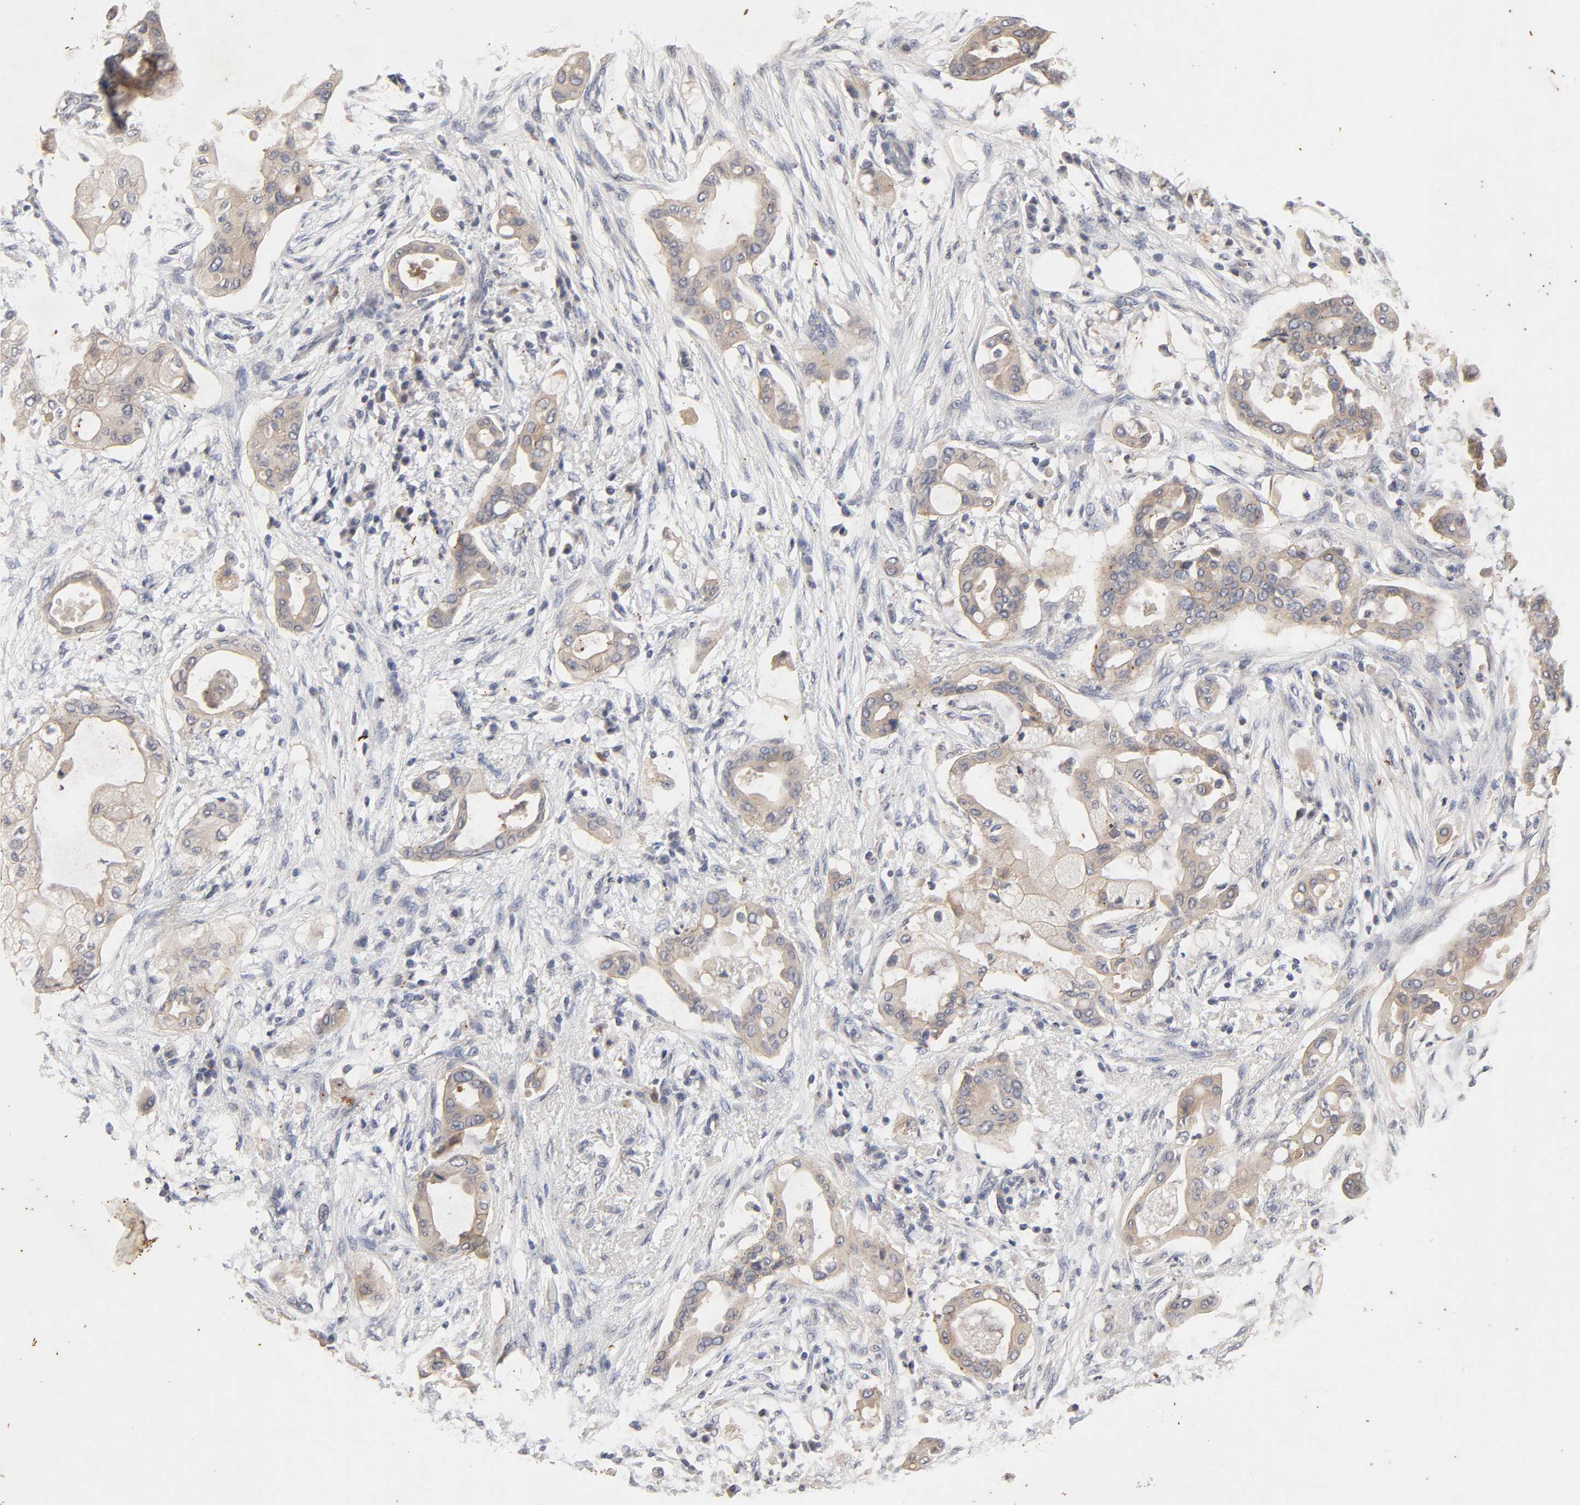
{"staining": {"intensity": "weak", "quantity": ">75%", "location": "cytoplasmic/membranous"}, "tissue": "pancreatic cancer", "cell_type": "Tumor cells", "image_type": "cancer", "snomed": [{"axis": "morphology", "description": "Adenocarcinoma, NOS"}, {"axis": "morphology", "description": "Adenocarcinoma, metastatic, NOS"}, {"axis": "topography", "description": "Lymph node"}, {"axis": "topography", "description": "Pancreas"}, {"axis": "topography", "description": "Duodenum"}], "caption": "High-magnification brightfield microscopy of pancreatic cancer (adenocarcinoma) stained with DAB (3,3'-diaminobenzidine) (brown) and counterstained with hematoxylin (blue). tumor cells exhibit weak cytoplasmic/membranous positivity is seen in approximately>75% of cells.", "gene": "CXADR", "patient": {"sex": "female", "age": 64}}